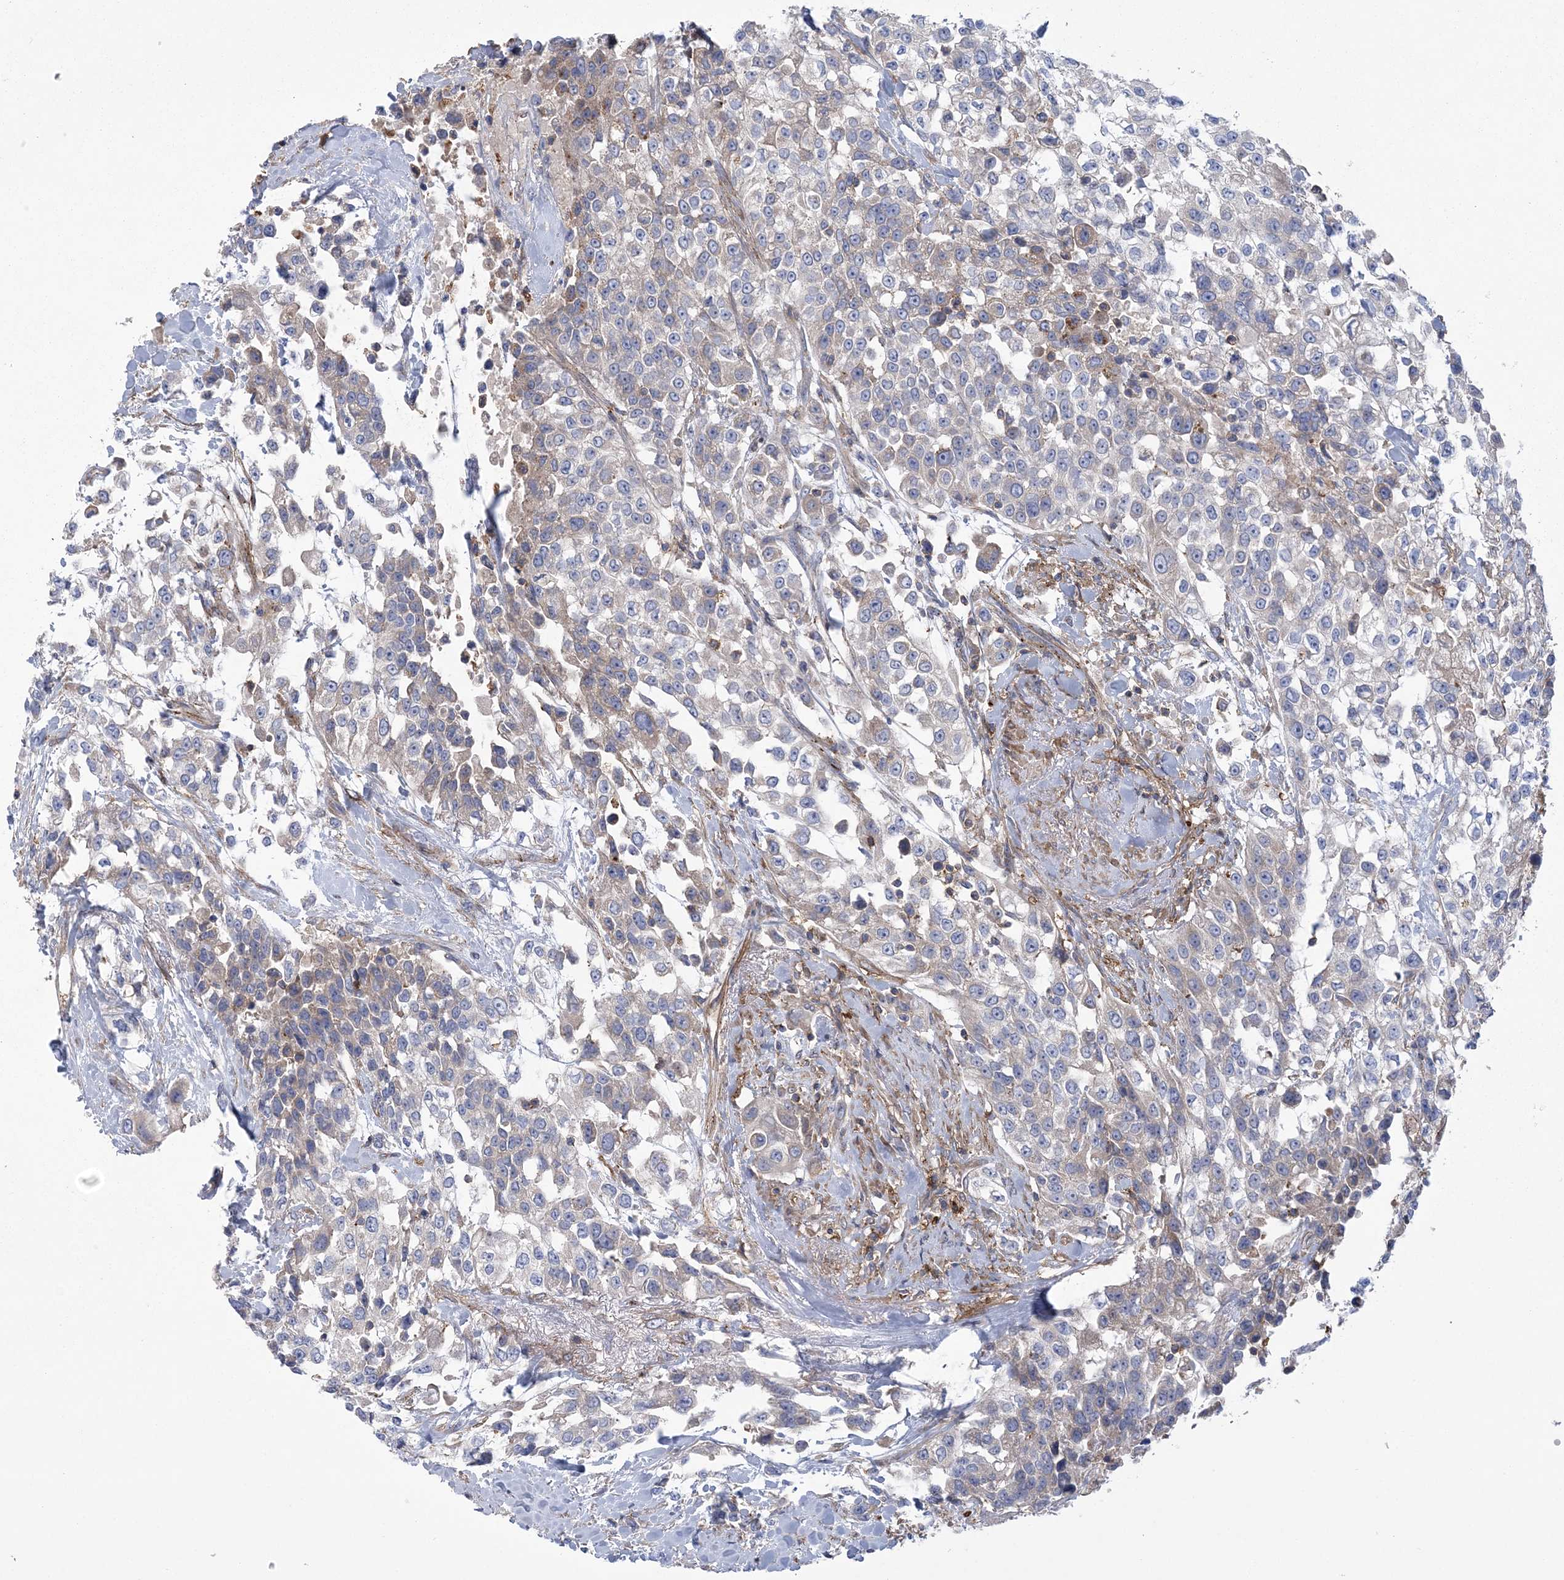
{"staining": {"intensity": "weak", "quantity": "<25%", "location": "cytoplasmic/membranous"}, "tissue": "urothelial cancer", "cell_type": "Tumor cells", "image_type": "cancer", "snomed": [{"axis": "morphology", "description": "Urothelial carcinoma, High grade"}, {"axis": "topography", "description": "Urinary bladder"}], "caption": "Immunohistochemistry (IHC) of human urothelial cancer exhibits no positivity in tumor cells.", "gene": "ARSJ", "patient": {"sex": "female", "age": 80}}